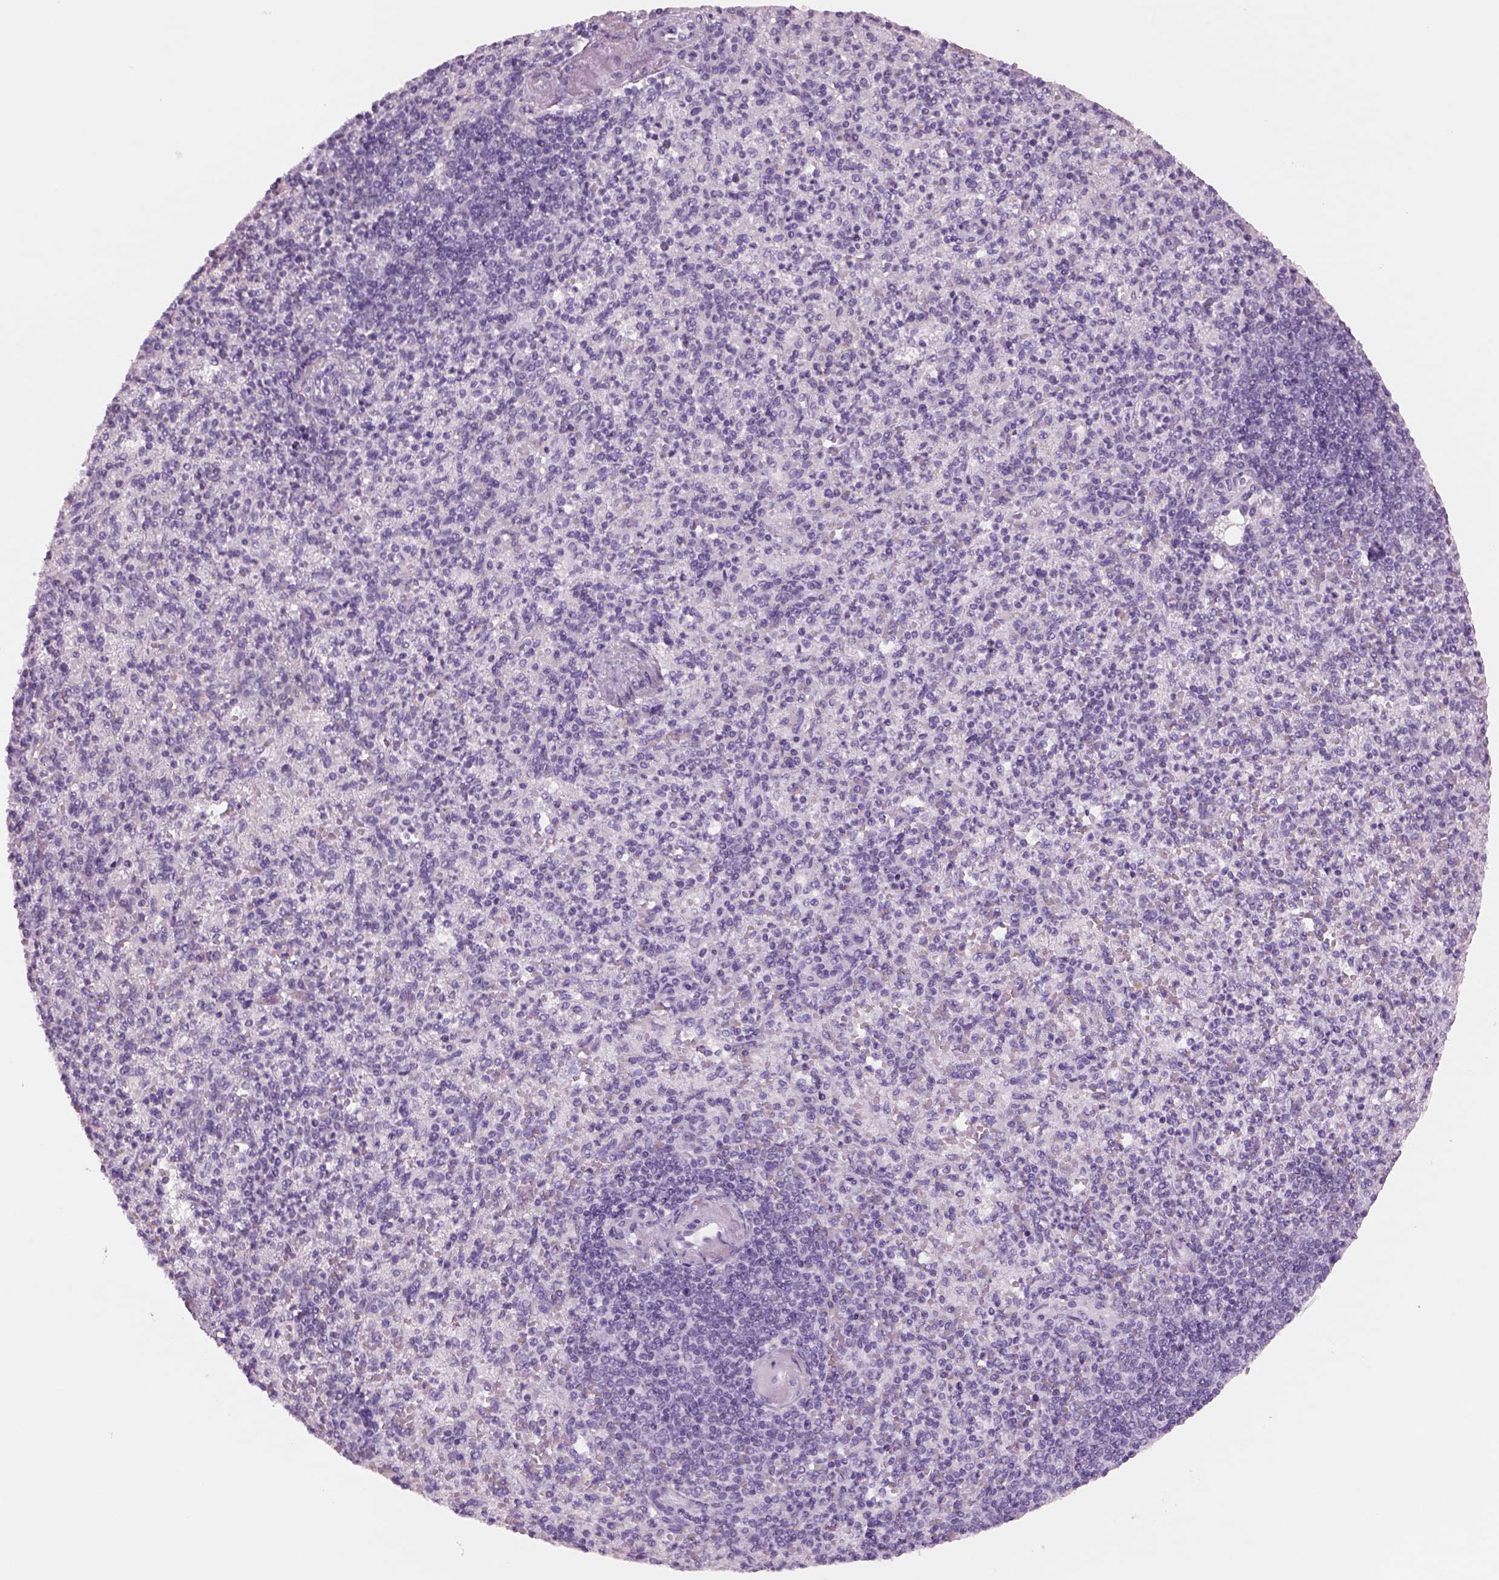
{"staining": {"intensity": "negative", "quantity": "none", "location": "none"}, "tissue": "spleen", "cell_type": "Cells in red pulp", "image_type": "normal", "snomed": [{"axis": "morphology", "description": "Normal tissue, NOS"}, {"axis": "topography", "description": "Spleen"}], "caption": "DAB immunohistochemical staining of normal spleen demonstrates no significant staining in cells in red pulp. (DAB (3,3'-diaminobenzidine) immunohistochemistry (IHC), high magnification).", "gene": "RHO", "patient": {"sex": "female", "age": 74}}